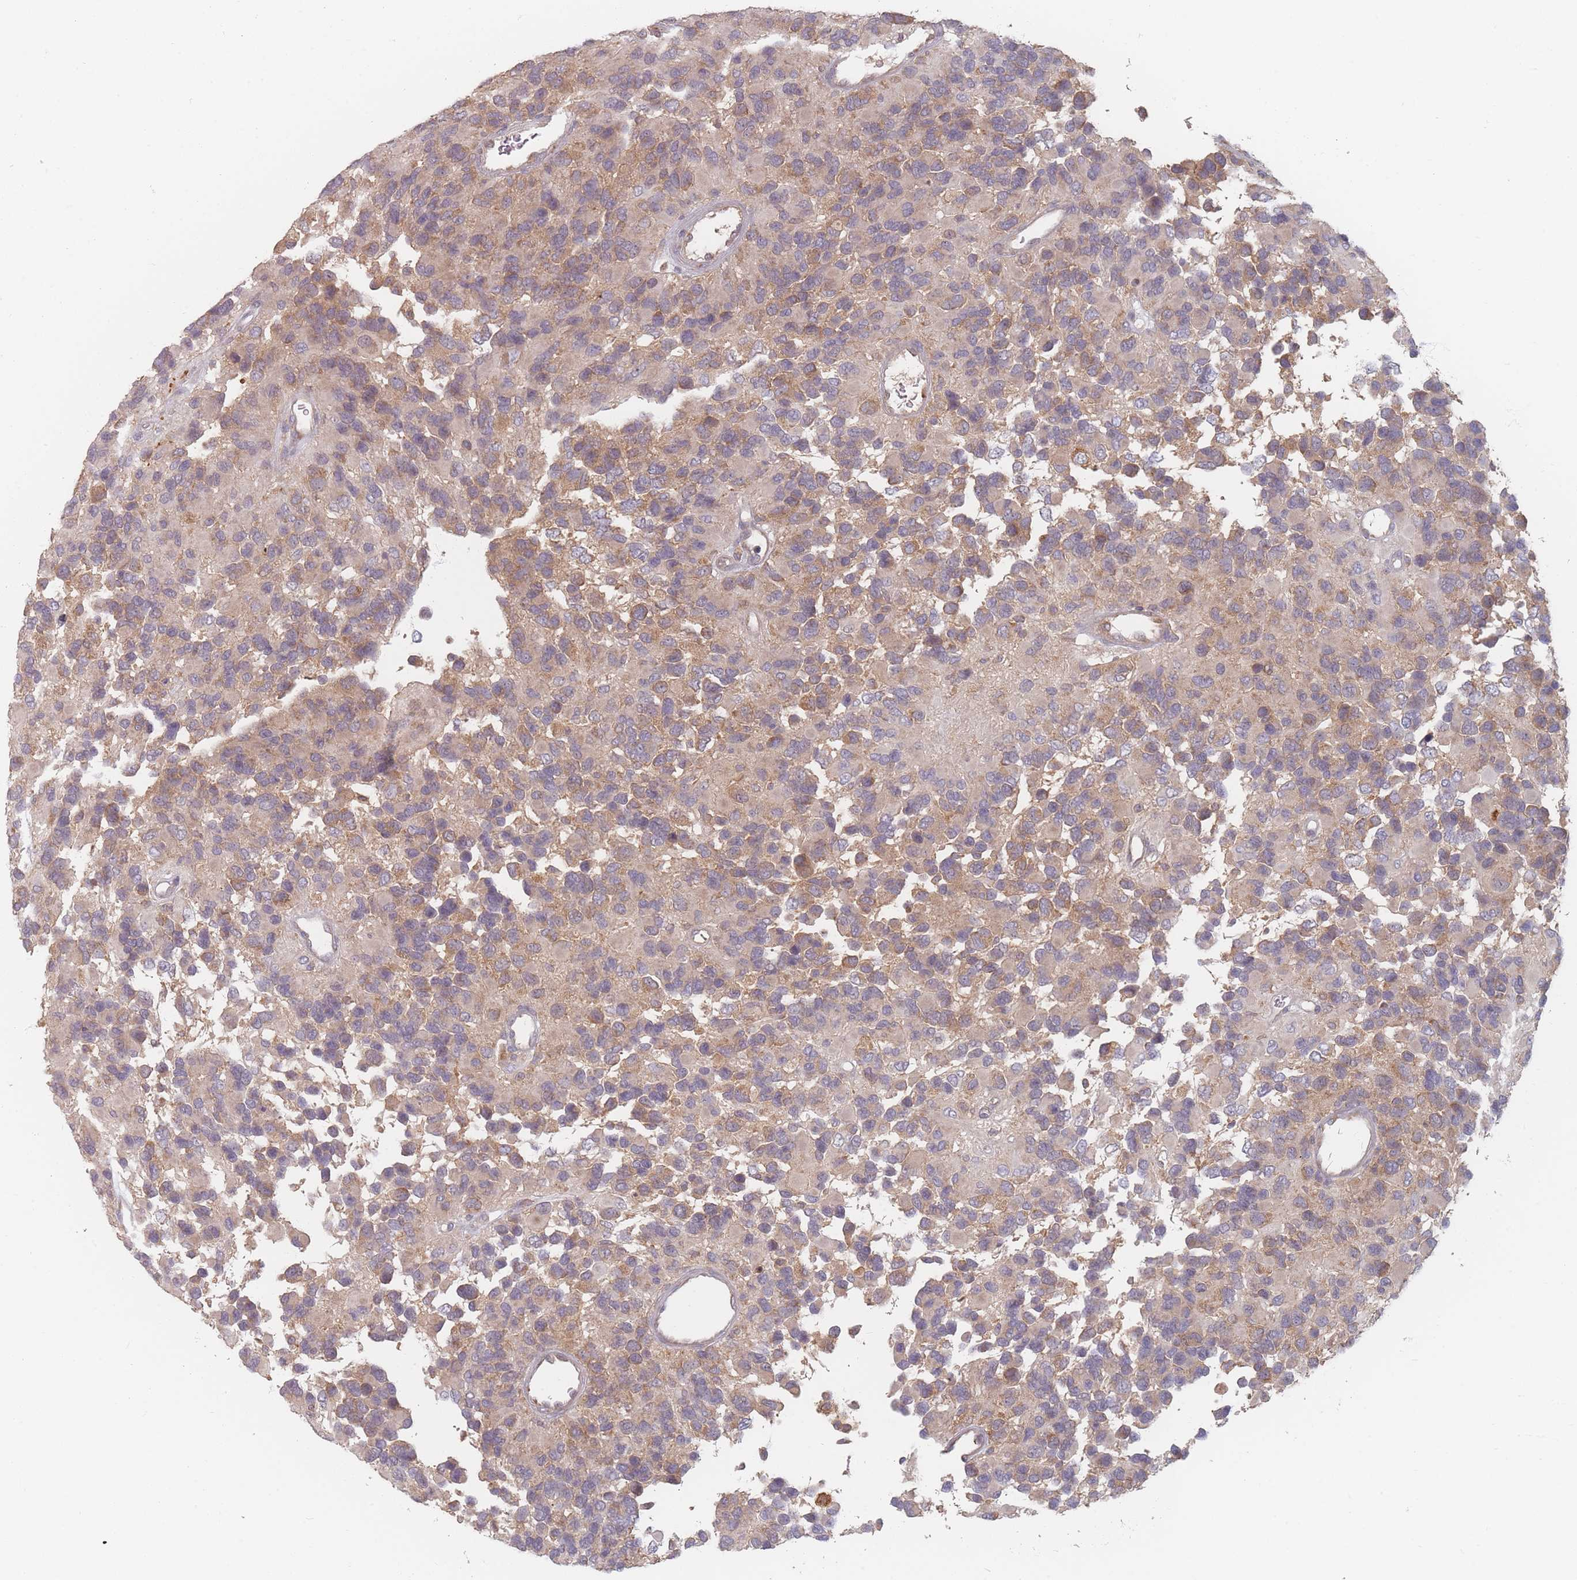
{"staining": {"intensity": "weak", "quantity": "25%-75%", "location": "cytoplasmic/membranous"}, "tissue": "glioma", "cell_type": "Tumor cells", "image_type": "cancer", "snomed": [{"axis": "morphology", "description": "Glioma, malignant, High grade"}, {"axis": "topography", "description": "Brain"}], "caption": "IHC micrograph of neoplastic tissue: human malignant glioma (high-grade) stained using immunohistochemistry demonstrates low levels of weak protein expression localized specifically in the cytoplasmic/membranous of tumor cells, appearing as a cytoplasmic/membranous brown color.", "gene": "SLC35F3", "patient": {"sex": "male", "age": 77}}